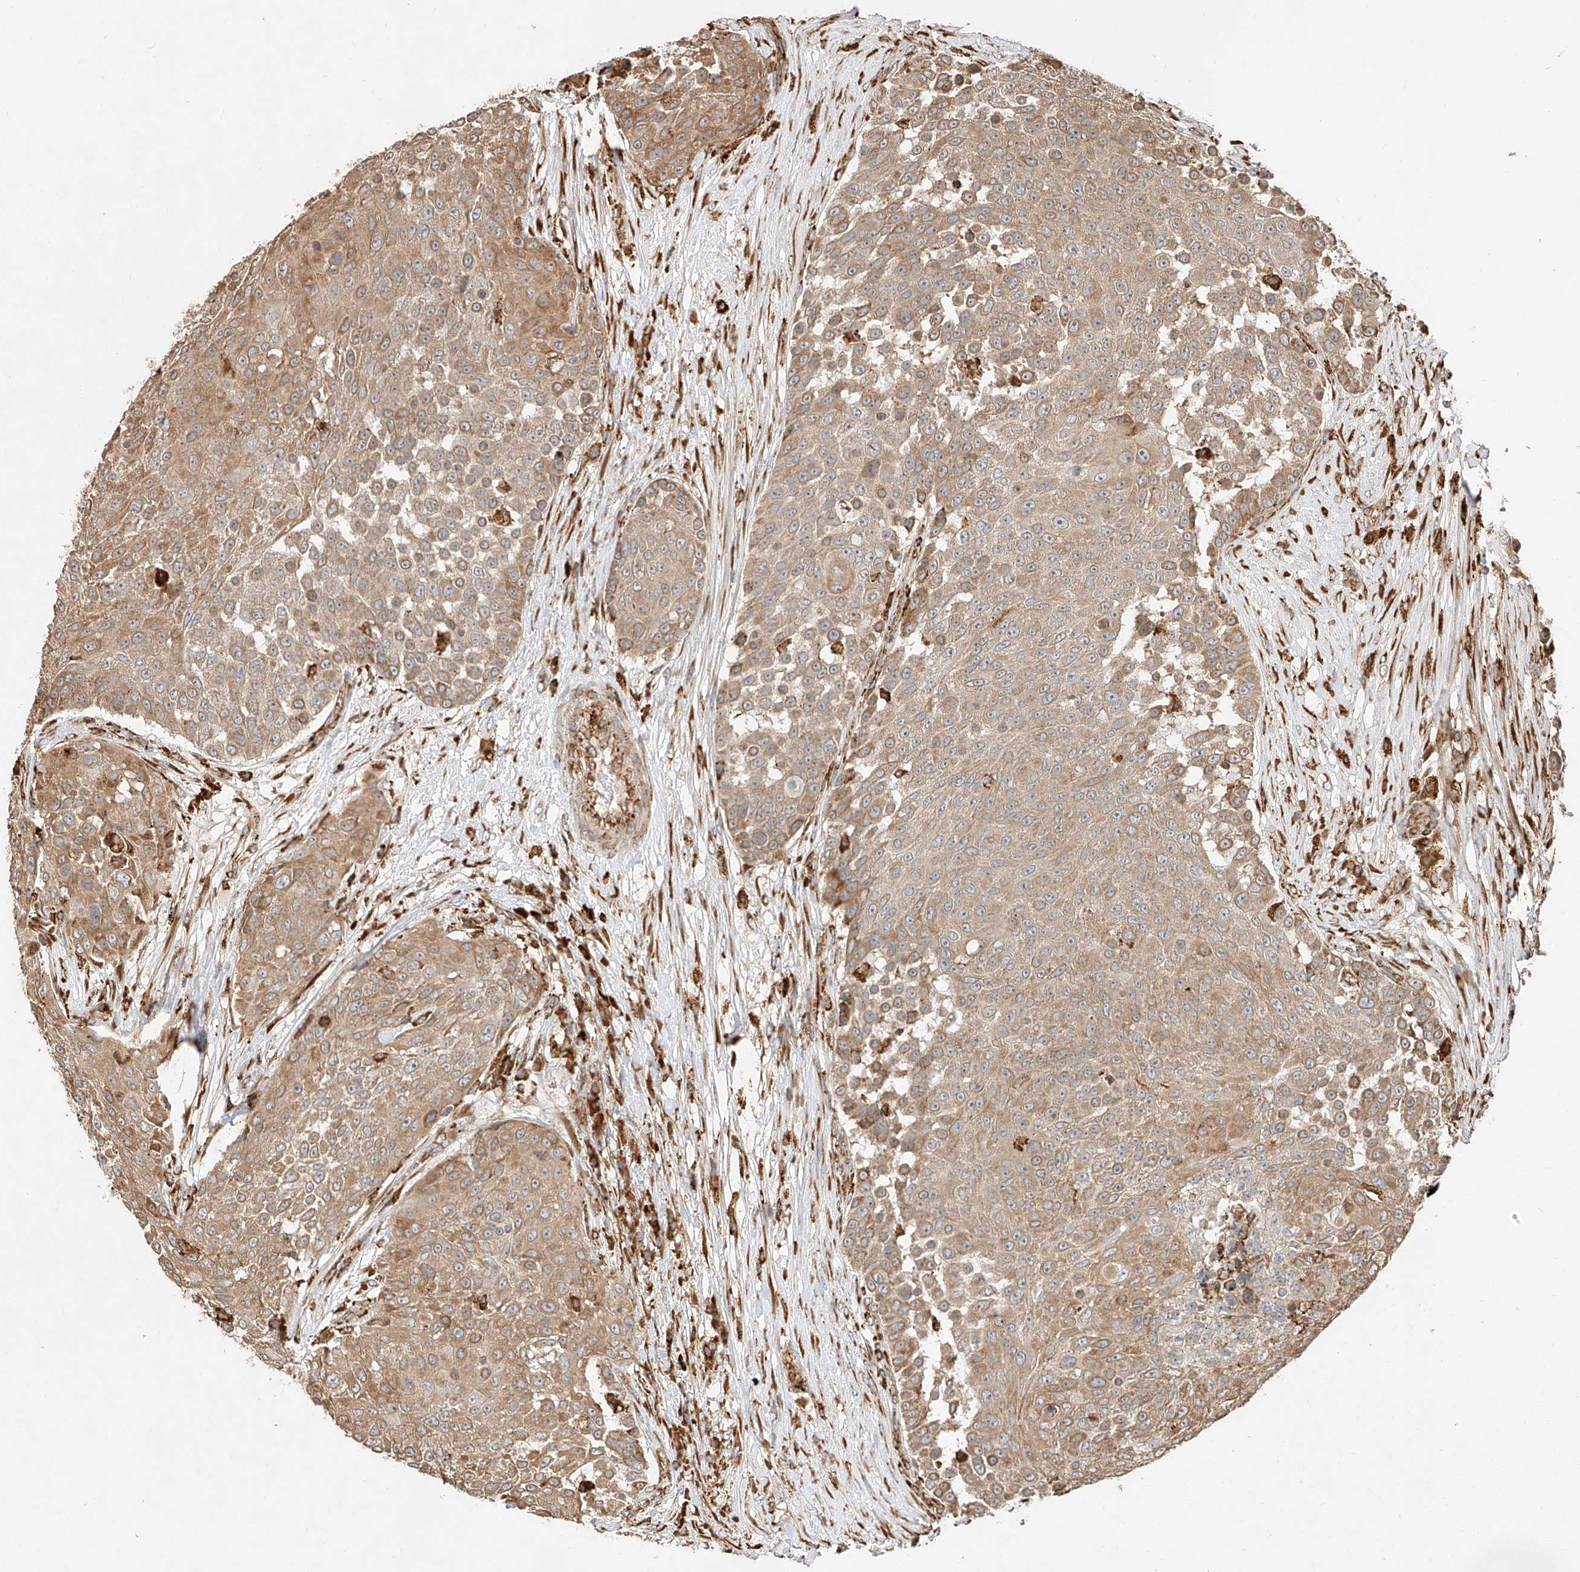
{"staining": {"intensity": "moderate", "quantity": ">75%", "location": "cytoplasmic/membranous"}, "tissue": "urothelial cancer", "cell_type": "Tumor cells", "image_type": "cancer", "snomed": [{"axis": "morphology", "description": "Urothelial carcinoma, High grade"}, {"axis": "topography", "description": "Urinary bladder"}], "caption": "There is medium levels of moderate cytoplasmic/membranous expression in tumor cells of urothelial cancer, as demonstrated by immunohistochemical staining (brown color).", "gene": "ZNF84", "patient": {"sex": "female", "age": 63}}